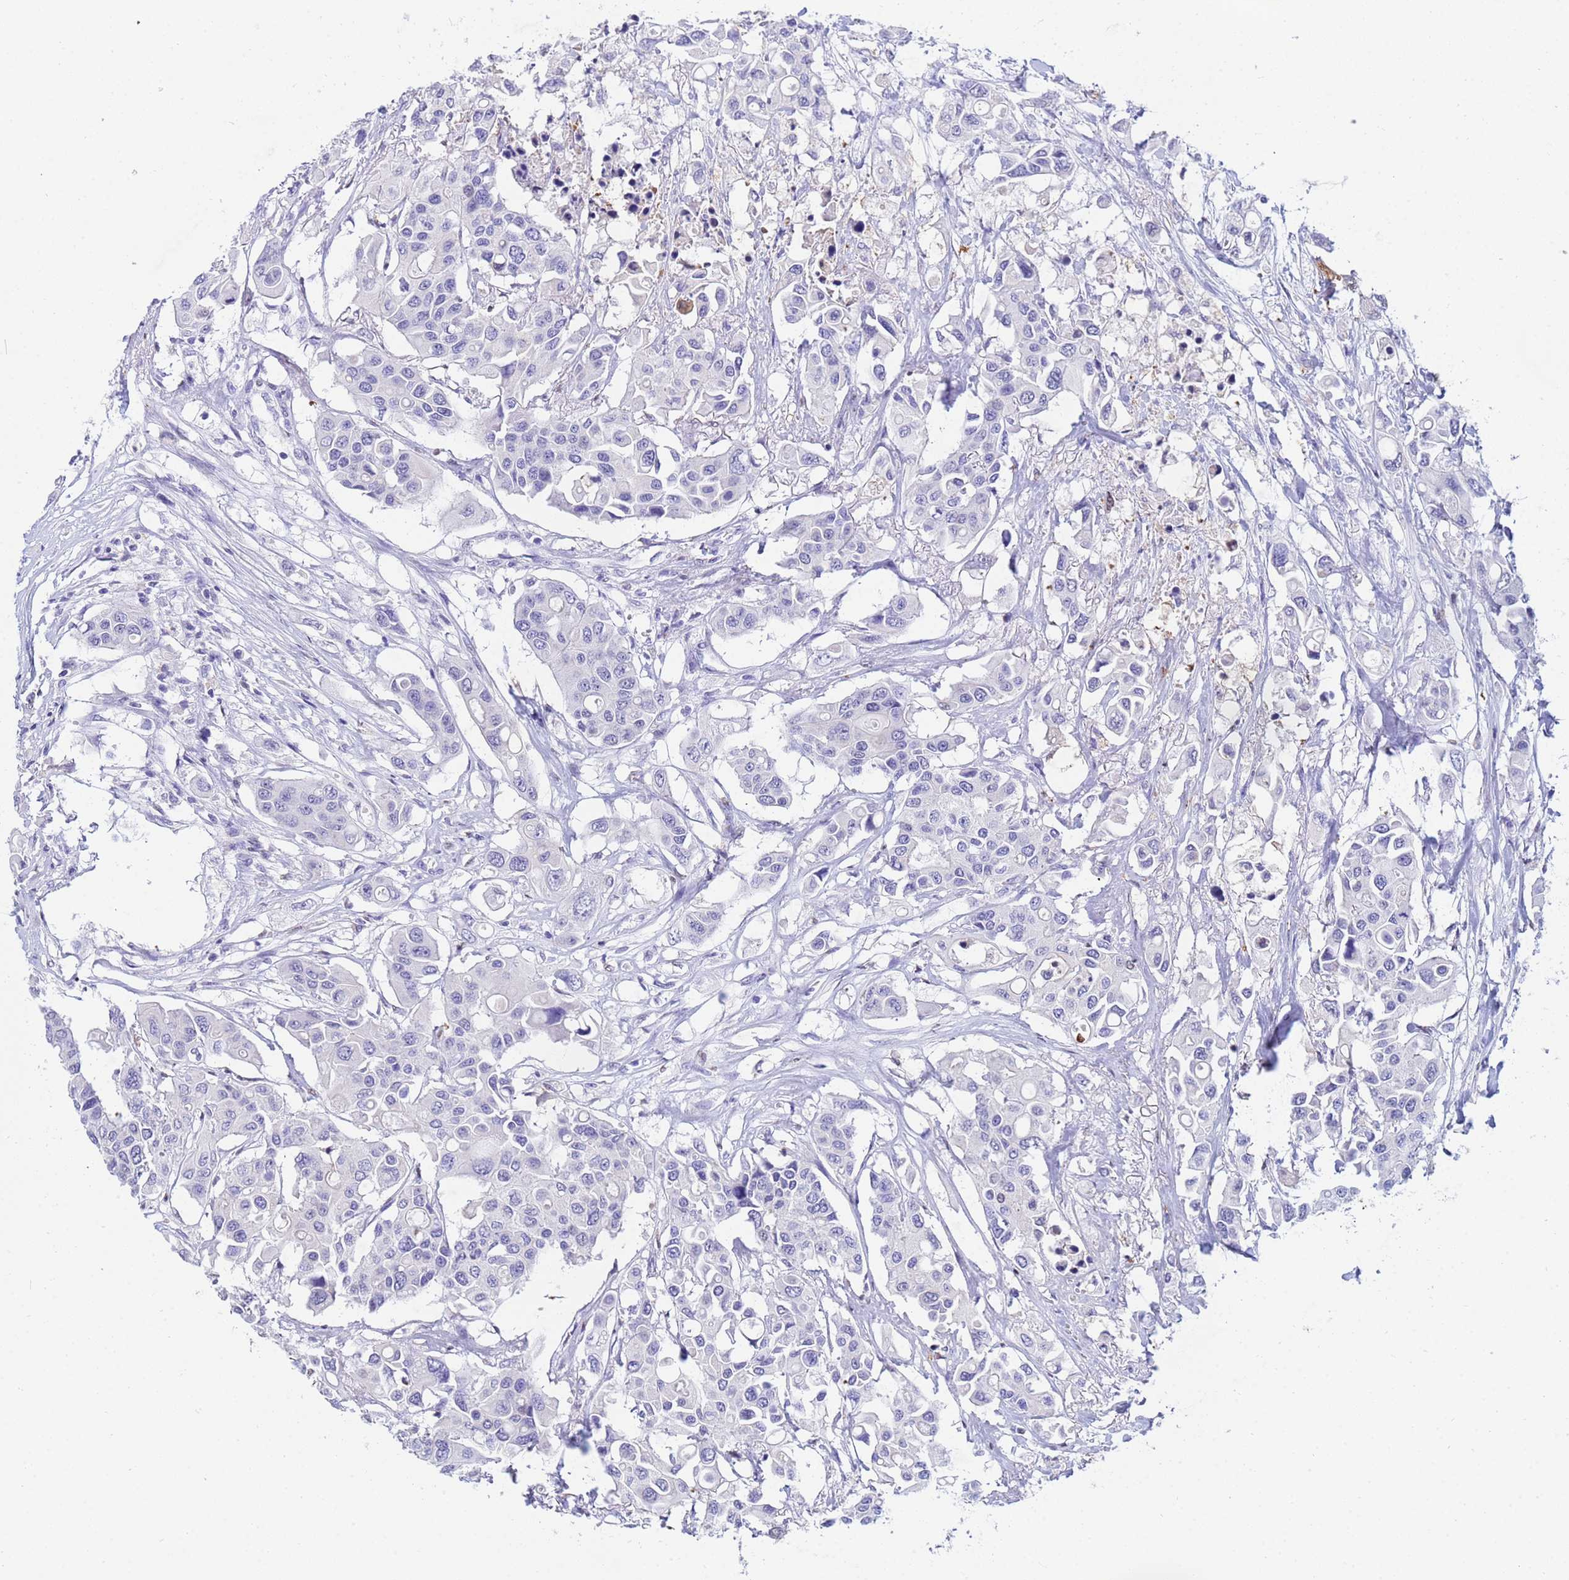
{"staining": {"intensity": "negative", "quantity": "none", "location": "none"}, "tissue": "colorectal cancer", "cell_type": "Tumor cells", "image_type": "cancer", "snomed": [{"axis": "morphology", "description": "Adenocarcinoma, NOS"}, {"axis": "topography", "description": "Colon"}], "caption": "Photomicrograph shows no protein staining in tumor cells of colorectal cancer tissue.", "gene": "CSTB", "patient": {"sex": "male", "age": 77}}